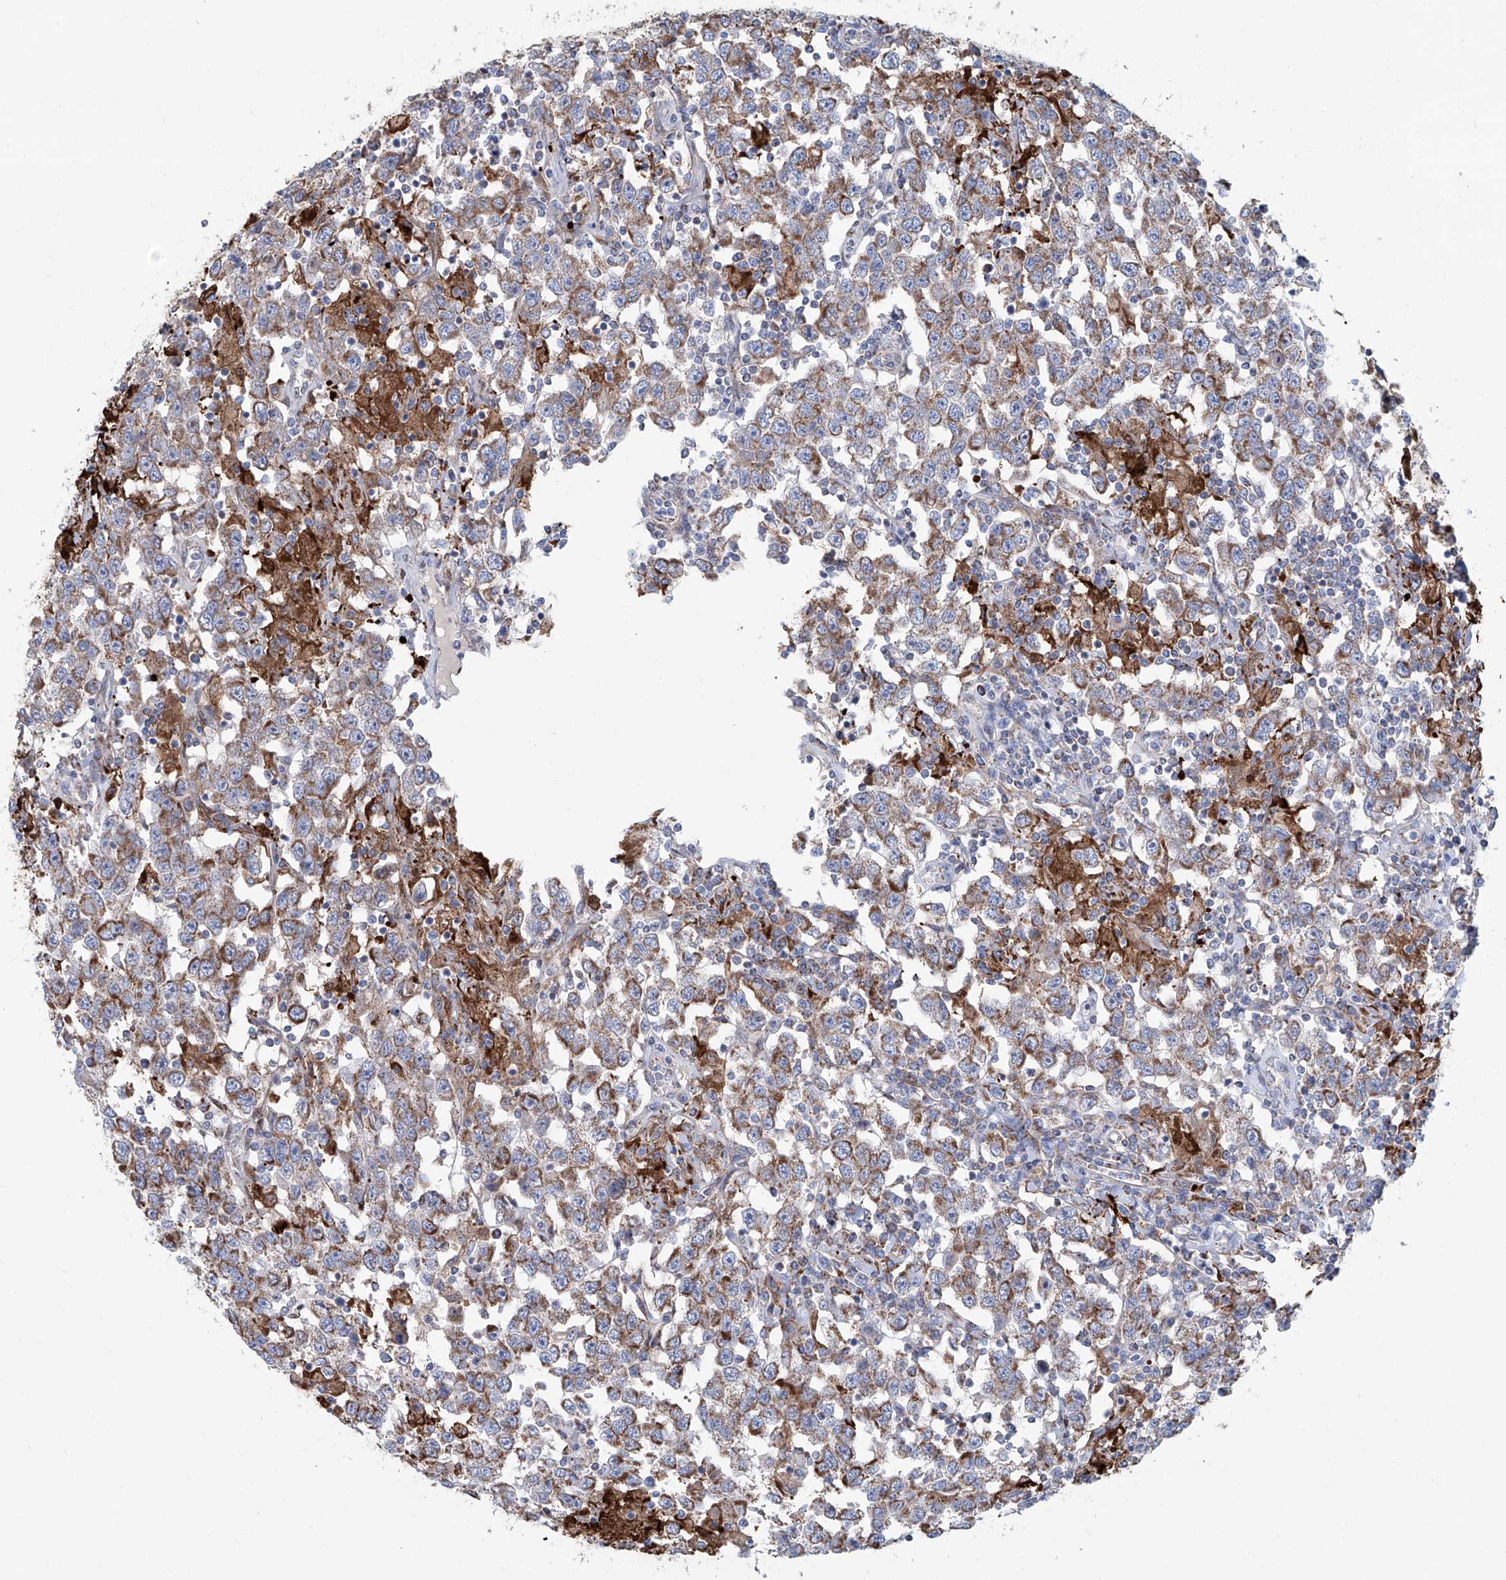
{"staining": {"intensity": "moderate", "quantity": ">75%", "location": "cytoplasmic/membranous"}, "tissue": "testis cancer", "cell_type": "Tumor cells", "image_type": "cancer", "snomed": [{"axis": "morphology", "description": "Seminoma, NOS"}, {"axis": "topography", "description": "Testis"}], "caption": "IHC photomicrograph of neoplastic tissue: human testis cancer (seminoma) stained using IHC exhibits medium levels of moderate protein expression localized specifically in the cytoplasmic/membranous of tumor cells, appearing as a cytoplasmic/membranous brown color.", "gene": "ALDH6A1", "patient": {"sex": "male", "age": 41}}